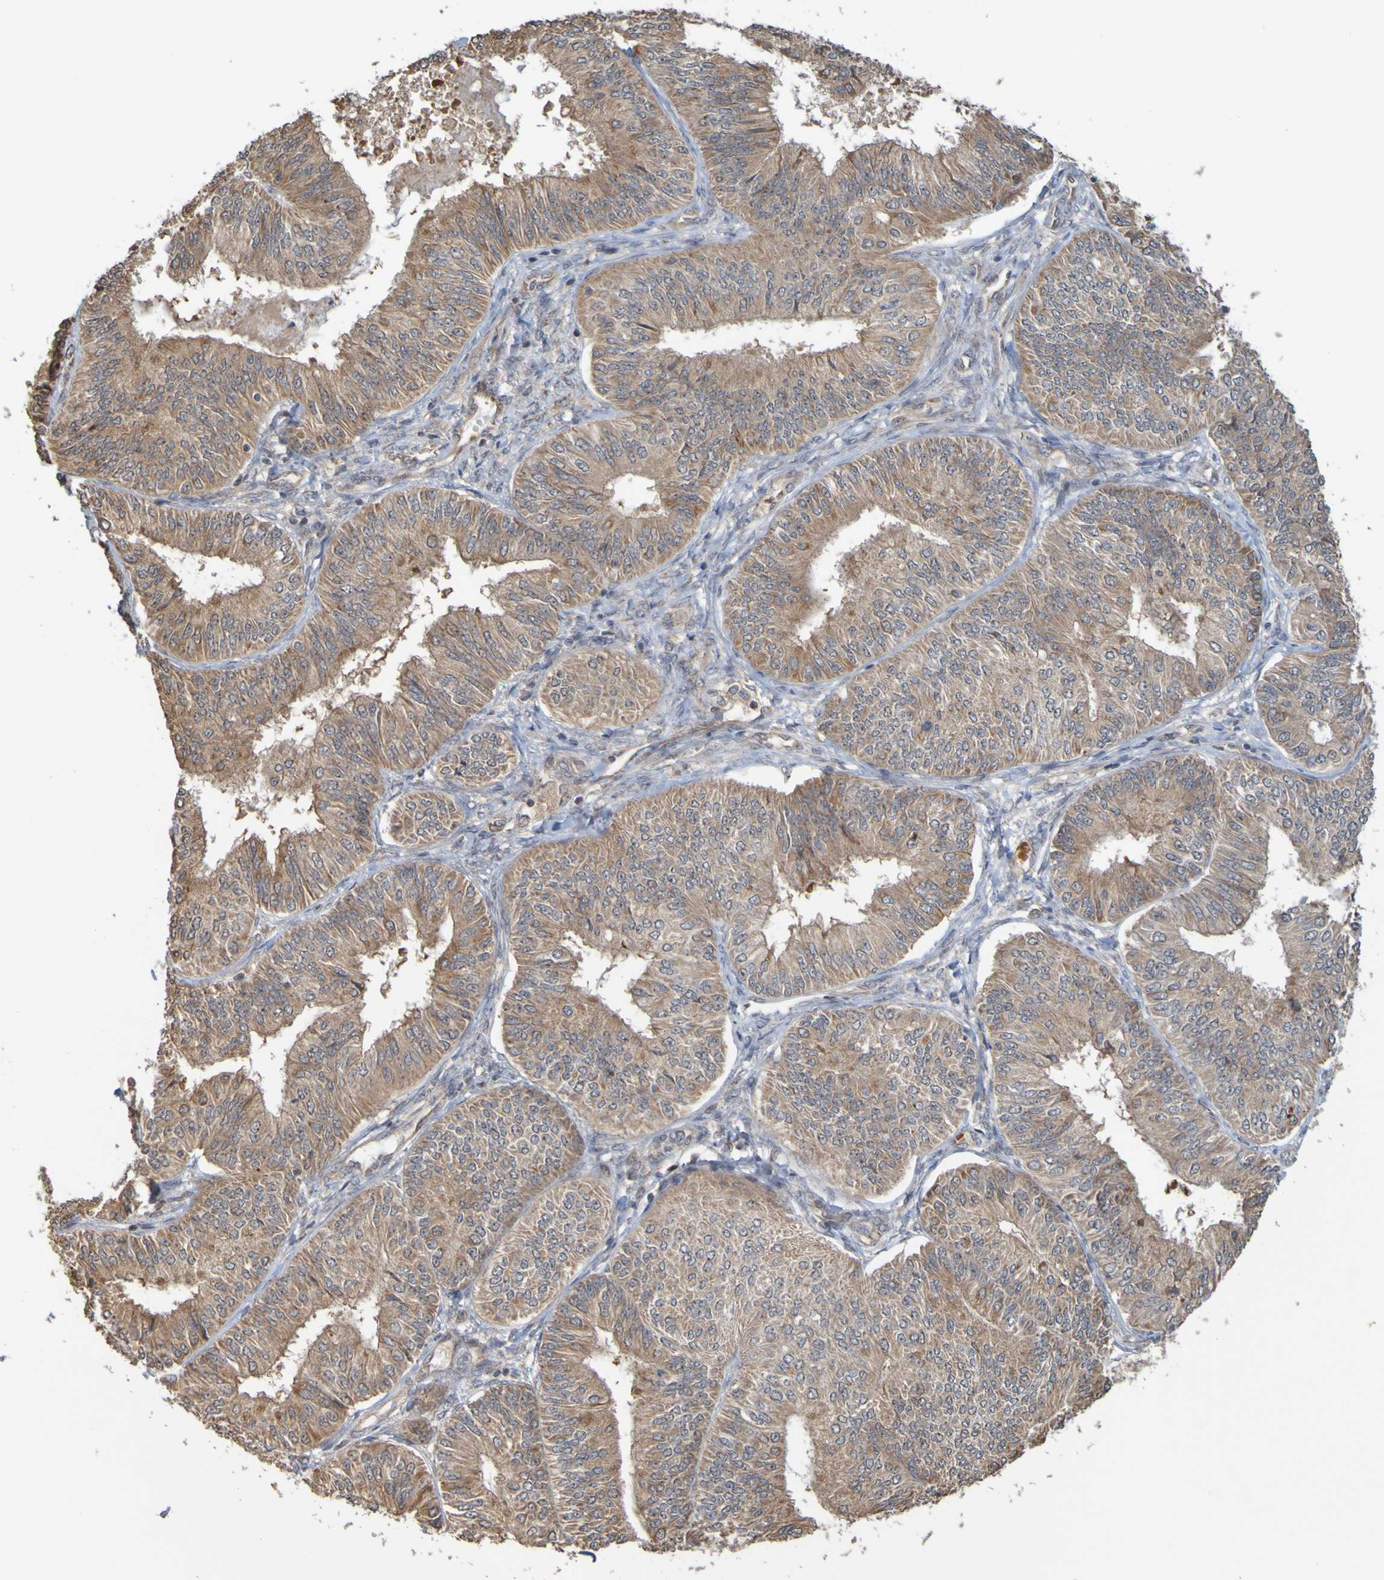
{"staining": {"intensity": "moderate", "quantity": ">75%", "location": "cytoplasmic/membranous"}, "tissue": "endometrial cancer", "cell_type": "Tumor cells", "image_type": "cancer", "snomed": [{"axis": "morphology", "description": "Adenocarcinoma, NOS"}, {"axis": "topography", "description": "Endometrium"}], "caption": "This image exhibits immunohistochemistry (IHC) staining of endometrial cancer (adenocarcinoma), with medium moderate cytoplasmic/membranous staining in approximately >75% of tumor cells.", "gene": "TMBIM1", "patient": {"sex": "female", "age": 58}}